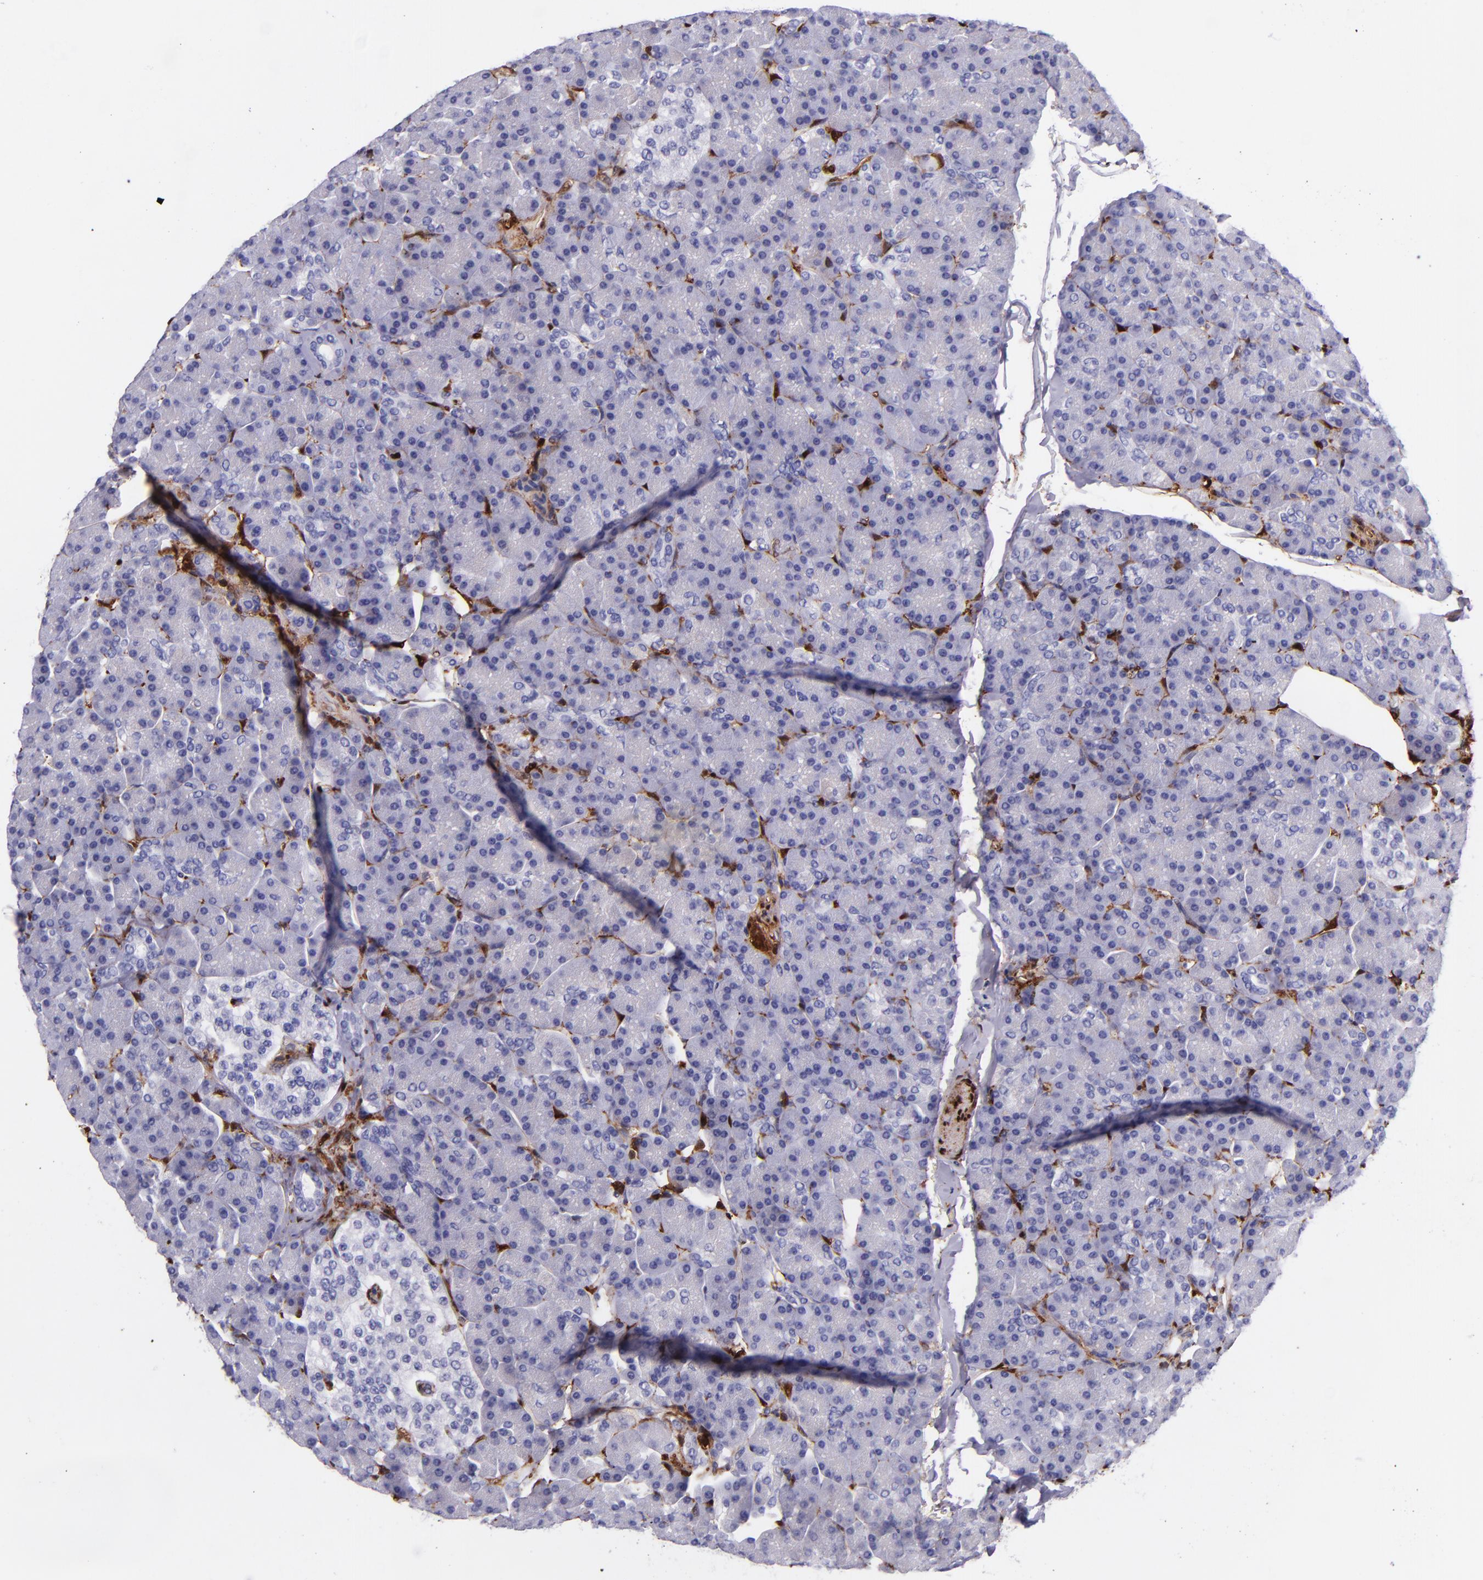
{"staining": {"intensity": "negative", "quantity": "none", "location": "none"}, "tissue": "pancreas", "cell_type": "Exocrine glandular cells", "image_type": "normal", "snomed": [{"axis": "morphology", "description": "Normal tissue, NOS"}, {"axis": "topography", "description": "Pancreas"}], "caption": "This micrograph is of unremarkable pancreas stained with immunohistochemistry (IHC) to label a protein in brown with the nuclei are counter-stained blue. There is no staining in exocrine glandular cells.", "gene": "LGALS1", "patient": {"sex": "female", "age": 43}}